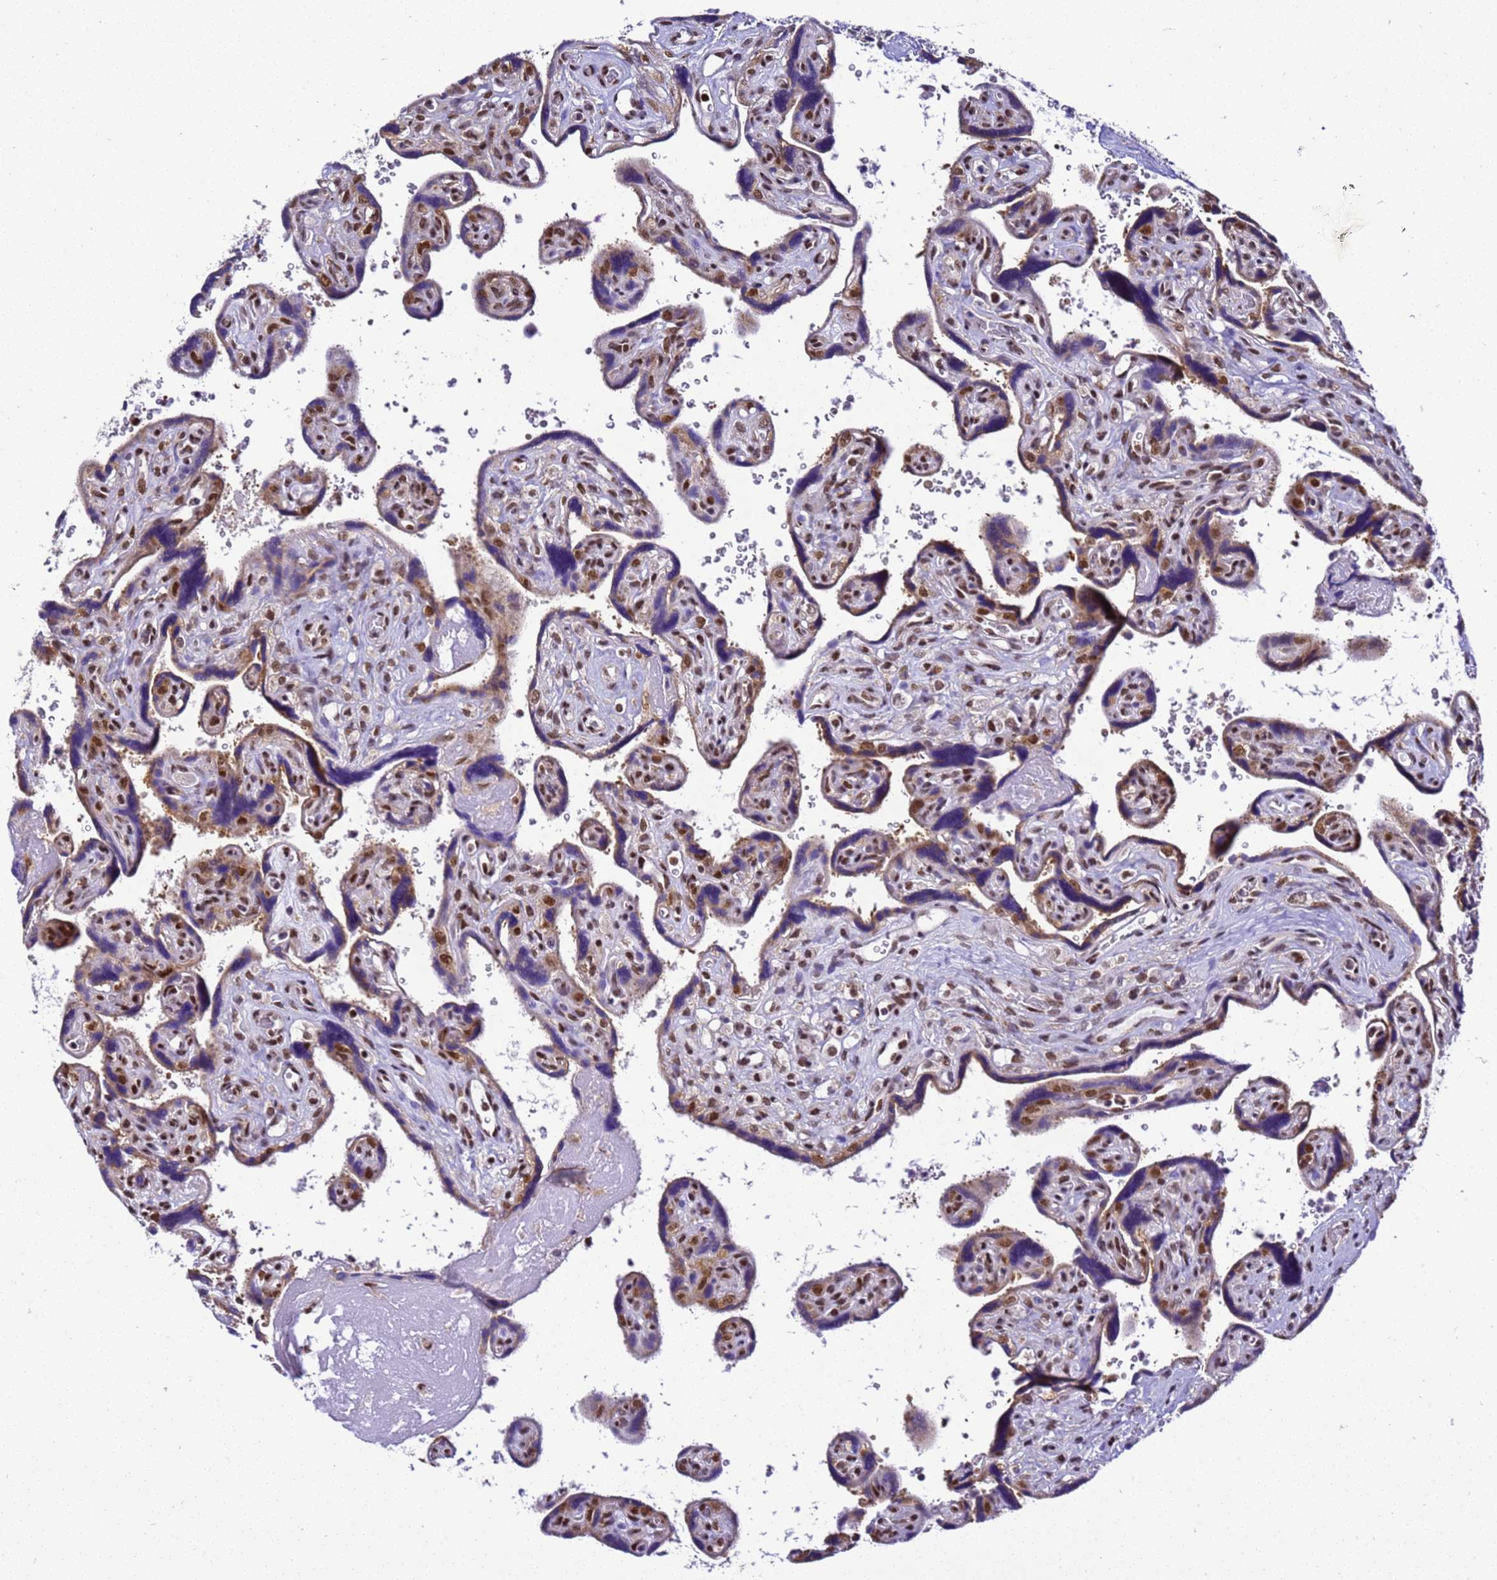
{"staining": {"intensity": "moderate", "quantity": "25%-75%", "location": "cytoplasmic/membranous,nuclear"}, "tissue": "placenta", "cell_type": "Trophoblastic cells", "image_type": "normal", "snomed": [{"axis": "morphology", "description": "Normal tissue, NOS"}, {"axis": "topography", "description": "Placenta"}], "caption": "Immunohistochemical staining of normal human placenta demonstrates moderate cytoplasmic/membranous,nuclear protein expression in approximately 25%-75% of trophoblastic cells. (Stains: DAB (3,3'-diaminobenzidine) in brown, nuclei in blue, Microscopy: brightfield microscopy at high magnification).", "gene": "SMN1", "patient": {"sex": "female", "age": 39}}